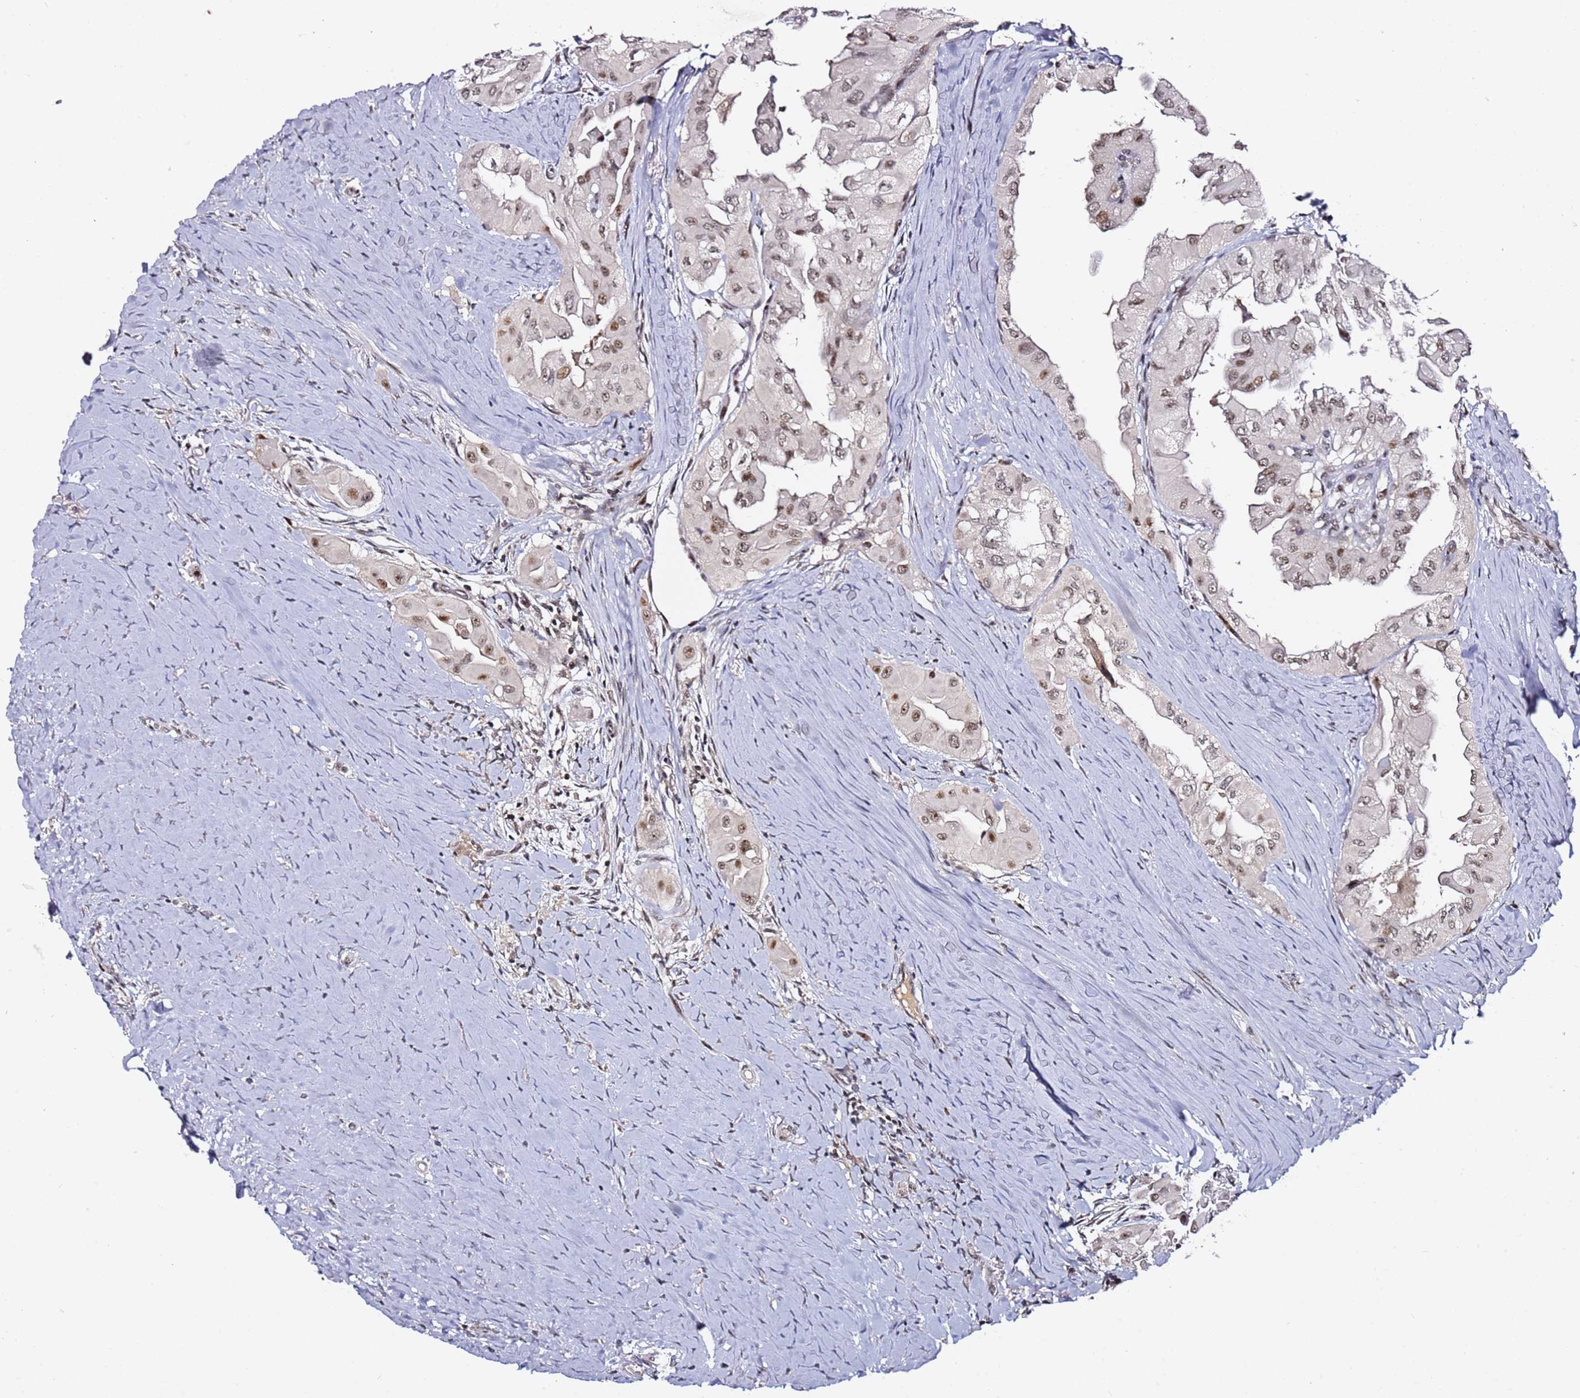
{"staining": {"intensity": "moderate", "quantity": ">75%", "location": "nuclear"}, "tissue": "thyroid cancer", "cell_type": "Tumor cells", "image_type": "cancer", "snomed": [{"axis": "morphology", "description": "Papillary adenocarcinoma, NOS"}, {"axis": "topography", "description": "Thyroid gland"}], "caption": "This image reveals thyroid papillary adenocarcinoma stained with immunohistochemistry (IHC) to label a protein in brown. The nuclear of tumor cells show moderate positivity for the protein. Nuclei are counter-stained blue.", "gene": "FCF1", "patient": {"sex": "female", "age": 59}}